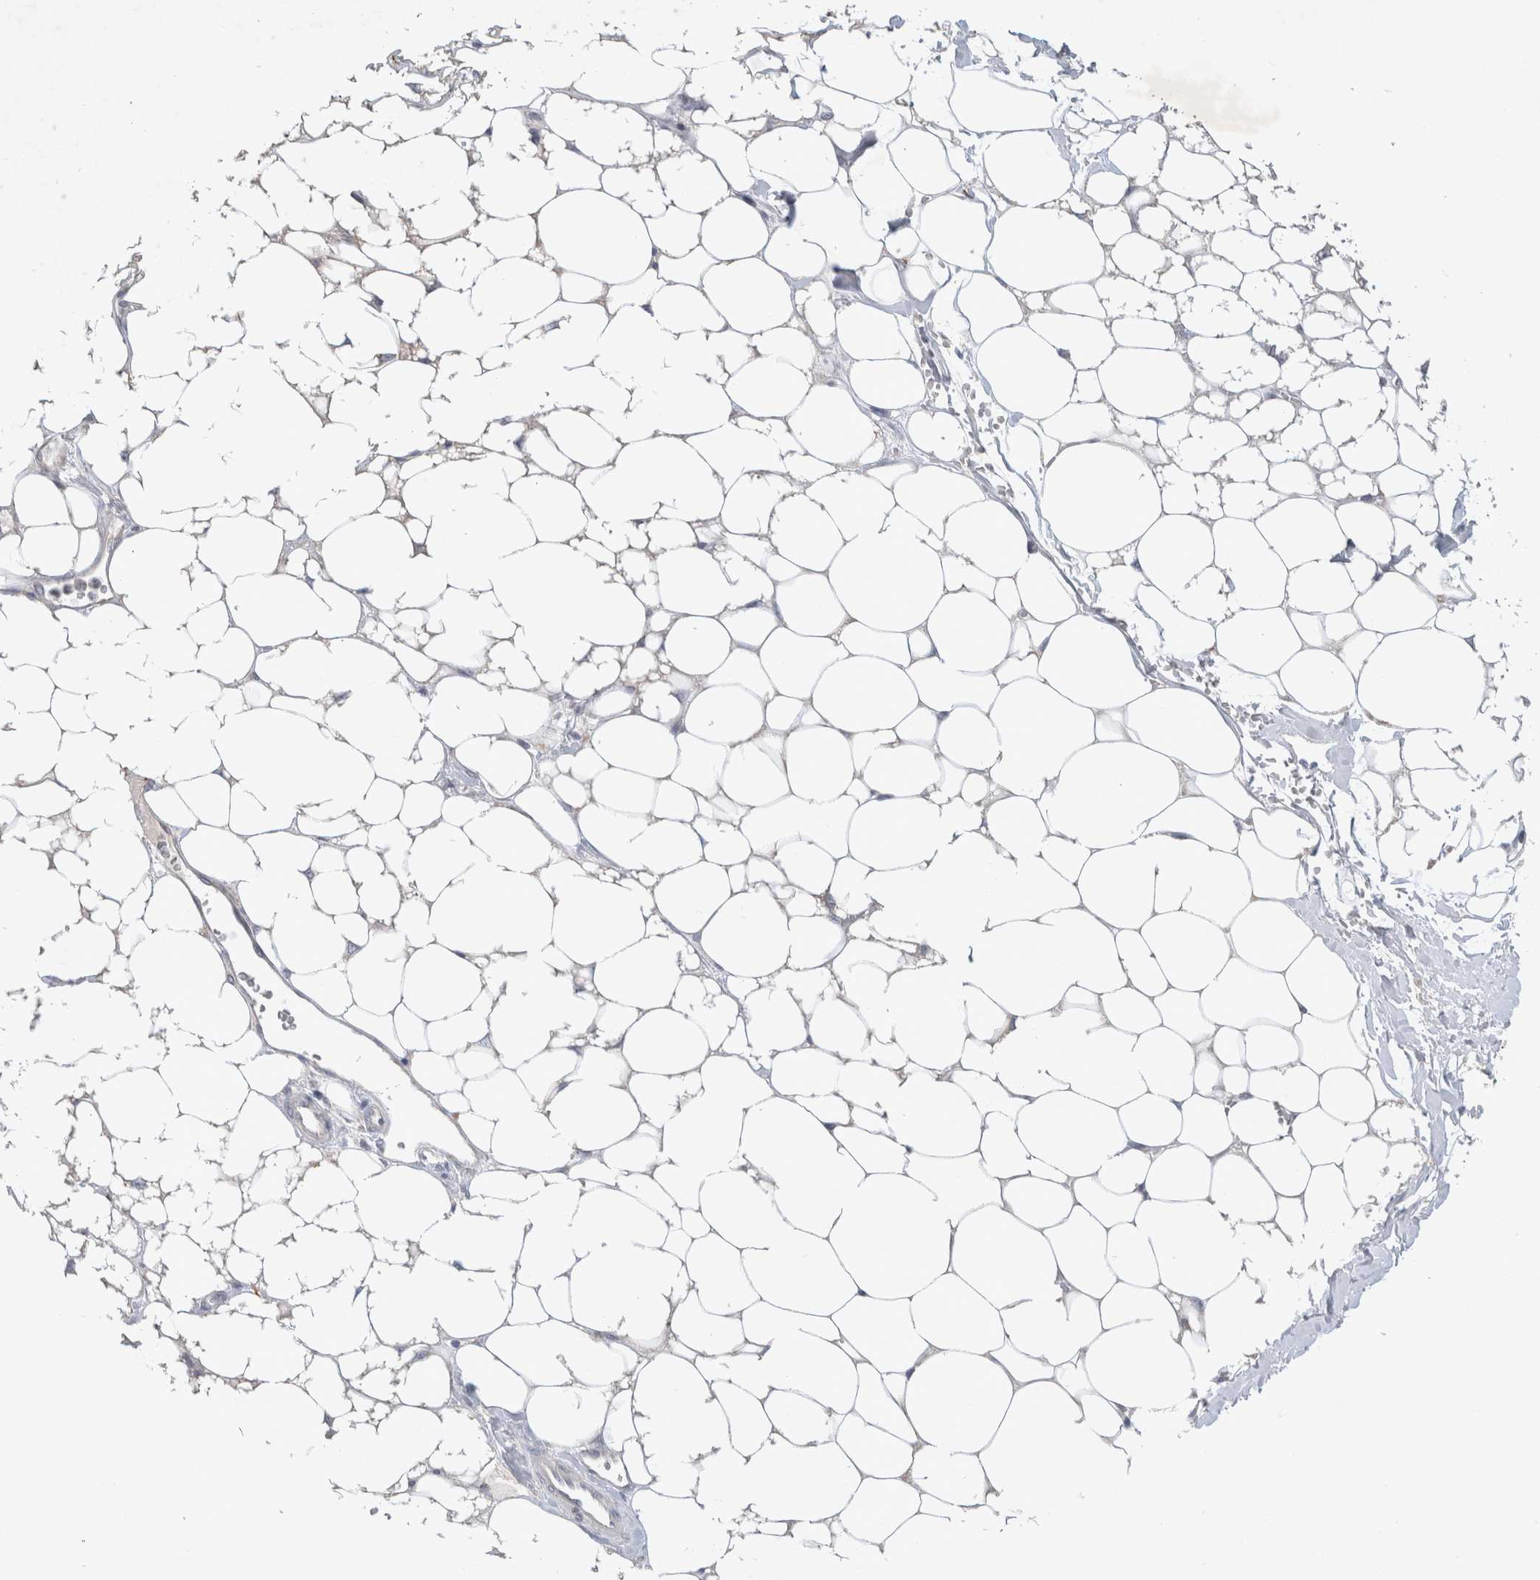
{"staining": {"intensity": "weak", "quantity": "25%-75%", "location": "cytoplasmic/membranous"}, "tissue": "adrenal gland", "cell_type": "Glandular cells", "image_type": "normal", "snomed": [{"axis": "morphology", "description": "Normal tissue, NOS"}, {"axis": "topography", "description": "Adrenal gland"}], "caption": "The histopathology image reveals immunohistochemical staining of unremarkable adrenal gland. There is weak cytoplasmic/membranous expression is appreciated in approximately 25%-75% of glandular cells.", "gene": "NEDD4L", "patient": {"sex": "male", "age": 56}}